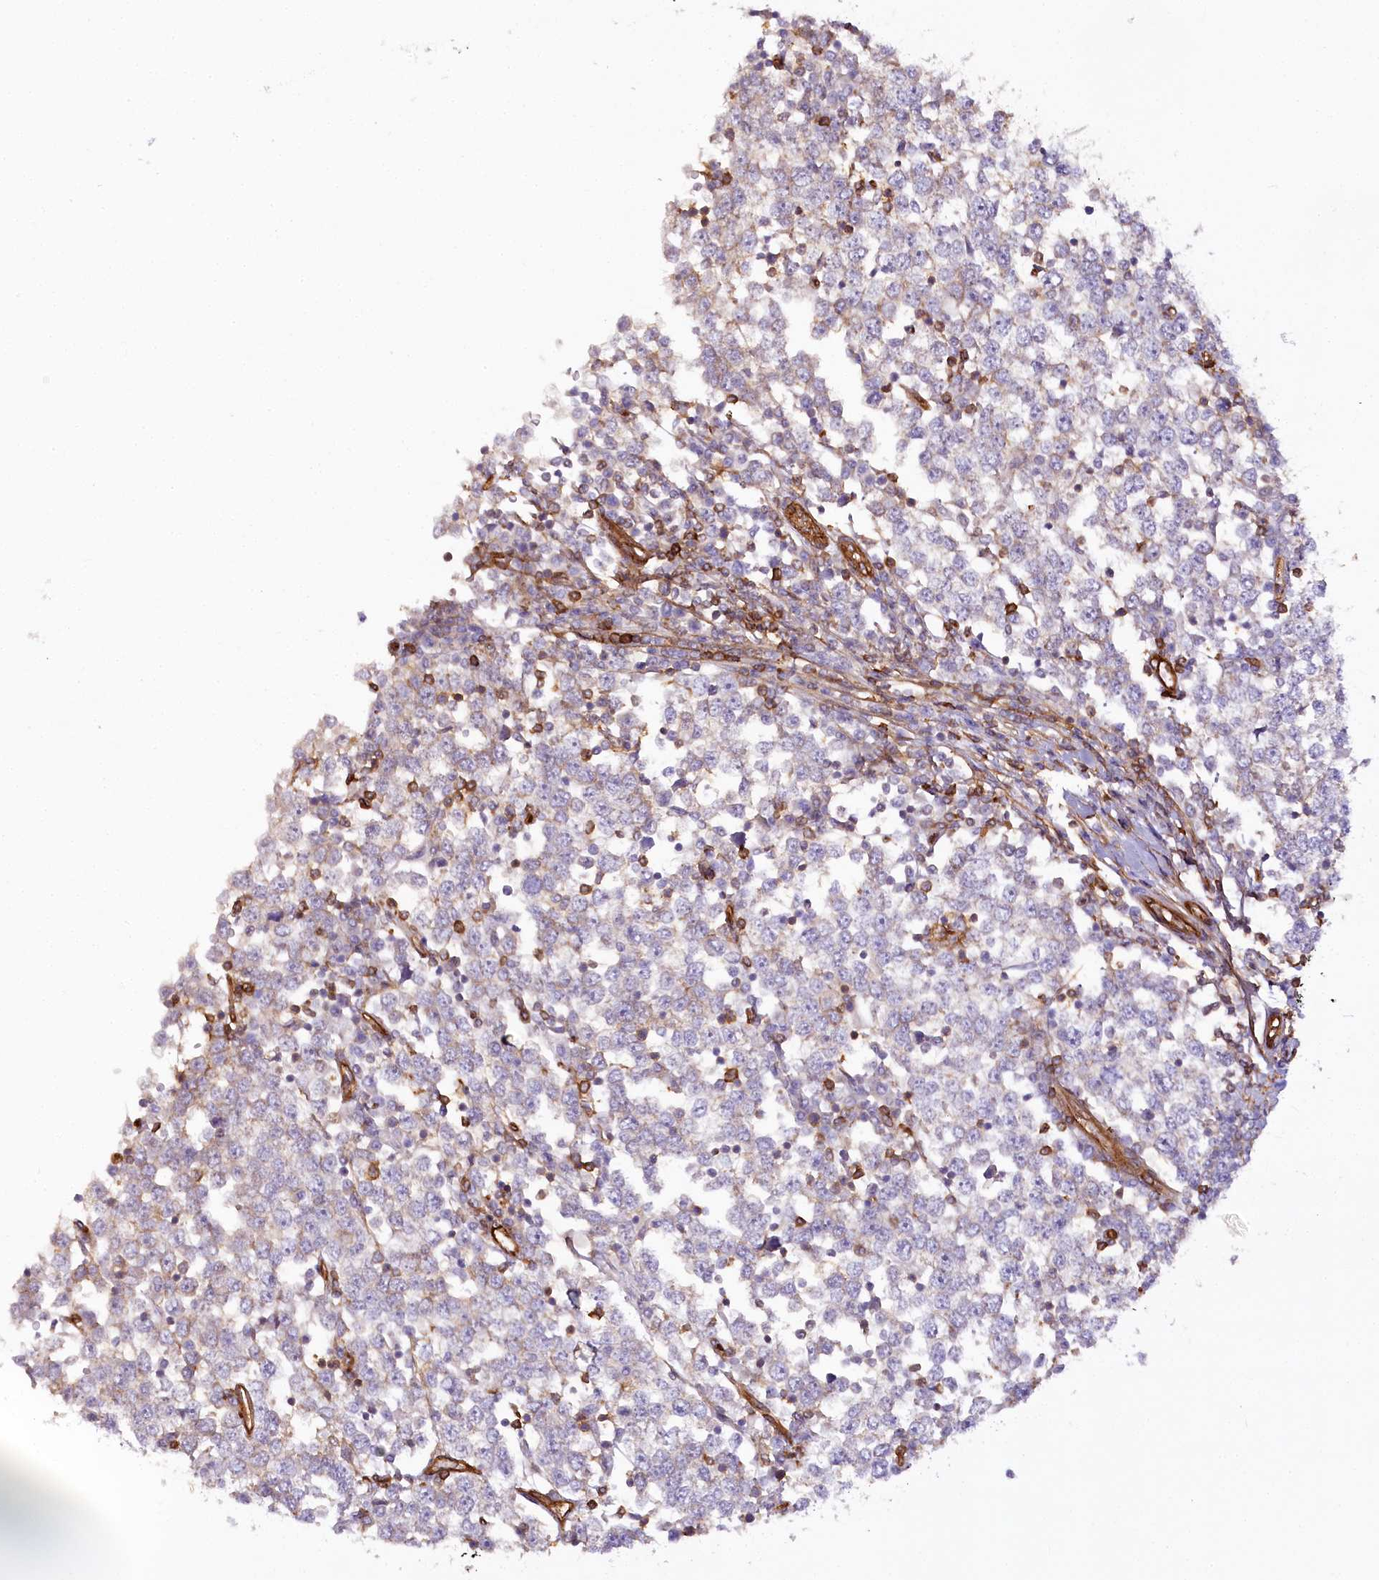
{"staining": {"intensity": "negative", "quantity": "none", "location": "none"}, "tissue": "testis cancer", "cell_type": "Tumor cells", "image_type": "cancer", "snomed": [{"axis": "morphology", "description": "Seminoma, NOS"}, {"axis": "topography", "description": "Testis"}], "caption": "Immunohistochemistry of testis cancer (seminoma) exhibits no positivity in tumor cells. (DAB immunohistochemistry (IHC) with hematoxylin counter stain).", "gene": "SYNPO2", "patient": {"sex": "male", "age": 65}}